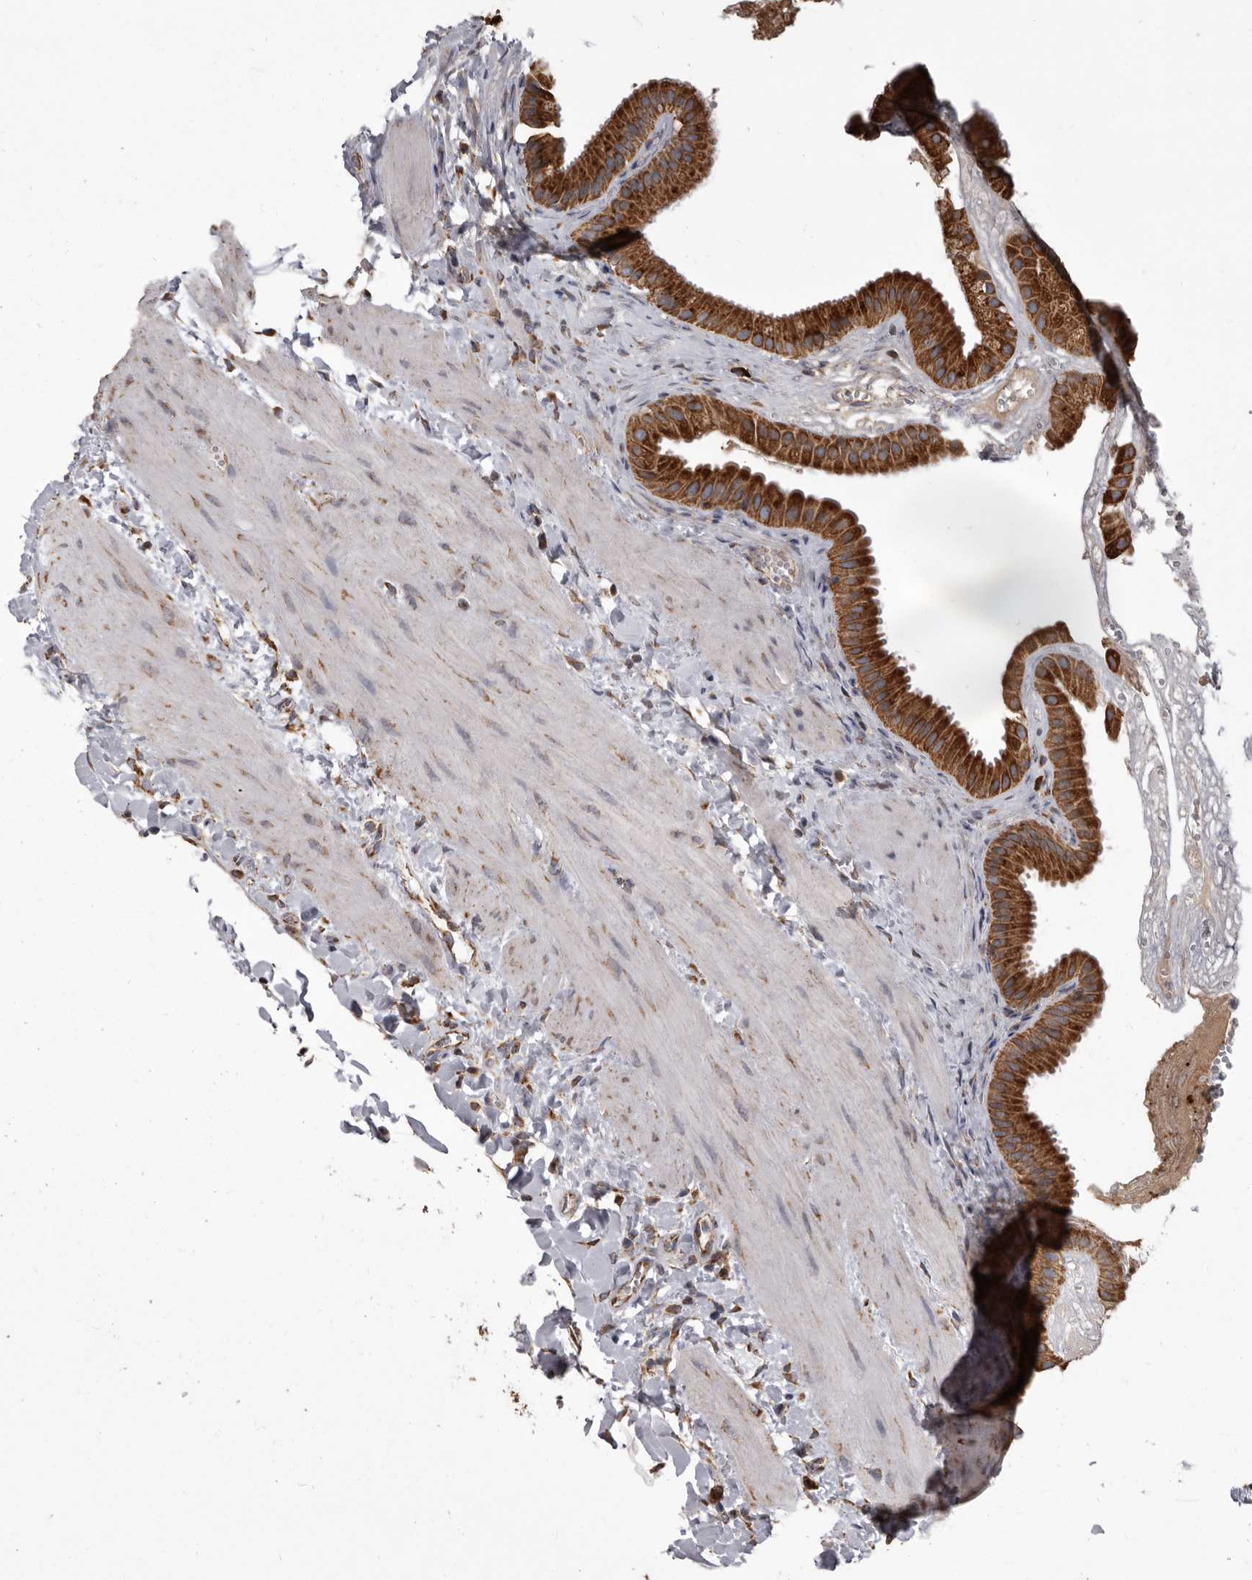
{"staining": {"intensity": "strong", "quantity": ">75%", "location": "cytoplasmic/membranous"}, "tissue": "gallbladder", "cell_type": "Glandular cells", "image_type": "normal", "snomed": [{"axis": "morphology", "description": "Normal tissue, NOS"}, {"axis": "topography", "description": "Gallbladder"}], "caption": "Immunohistochemistry (DAB (3,3'-diaminobenzidine)) staining of unremarkable human gallbladder displays strong cytoplasmic/membranous protein expression in about >75% of glandular cells. Using DAB (brown) and hematoxylin (blue) stains, captured at high magnification using brightfield microscopy.", "gene": "CDK5RAP3", "patient": {"sex": "male", "age": 55}}